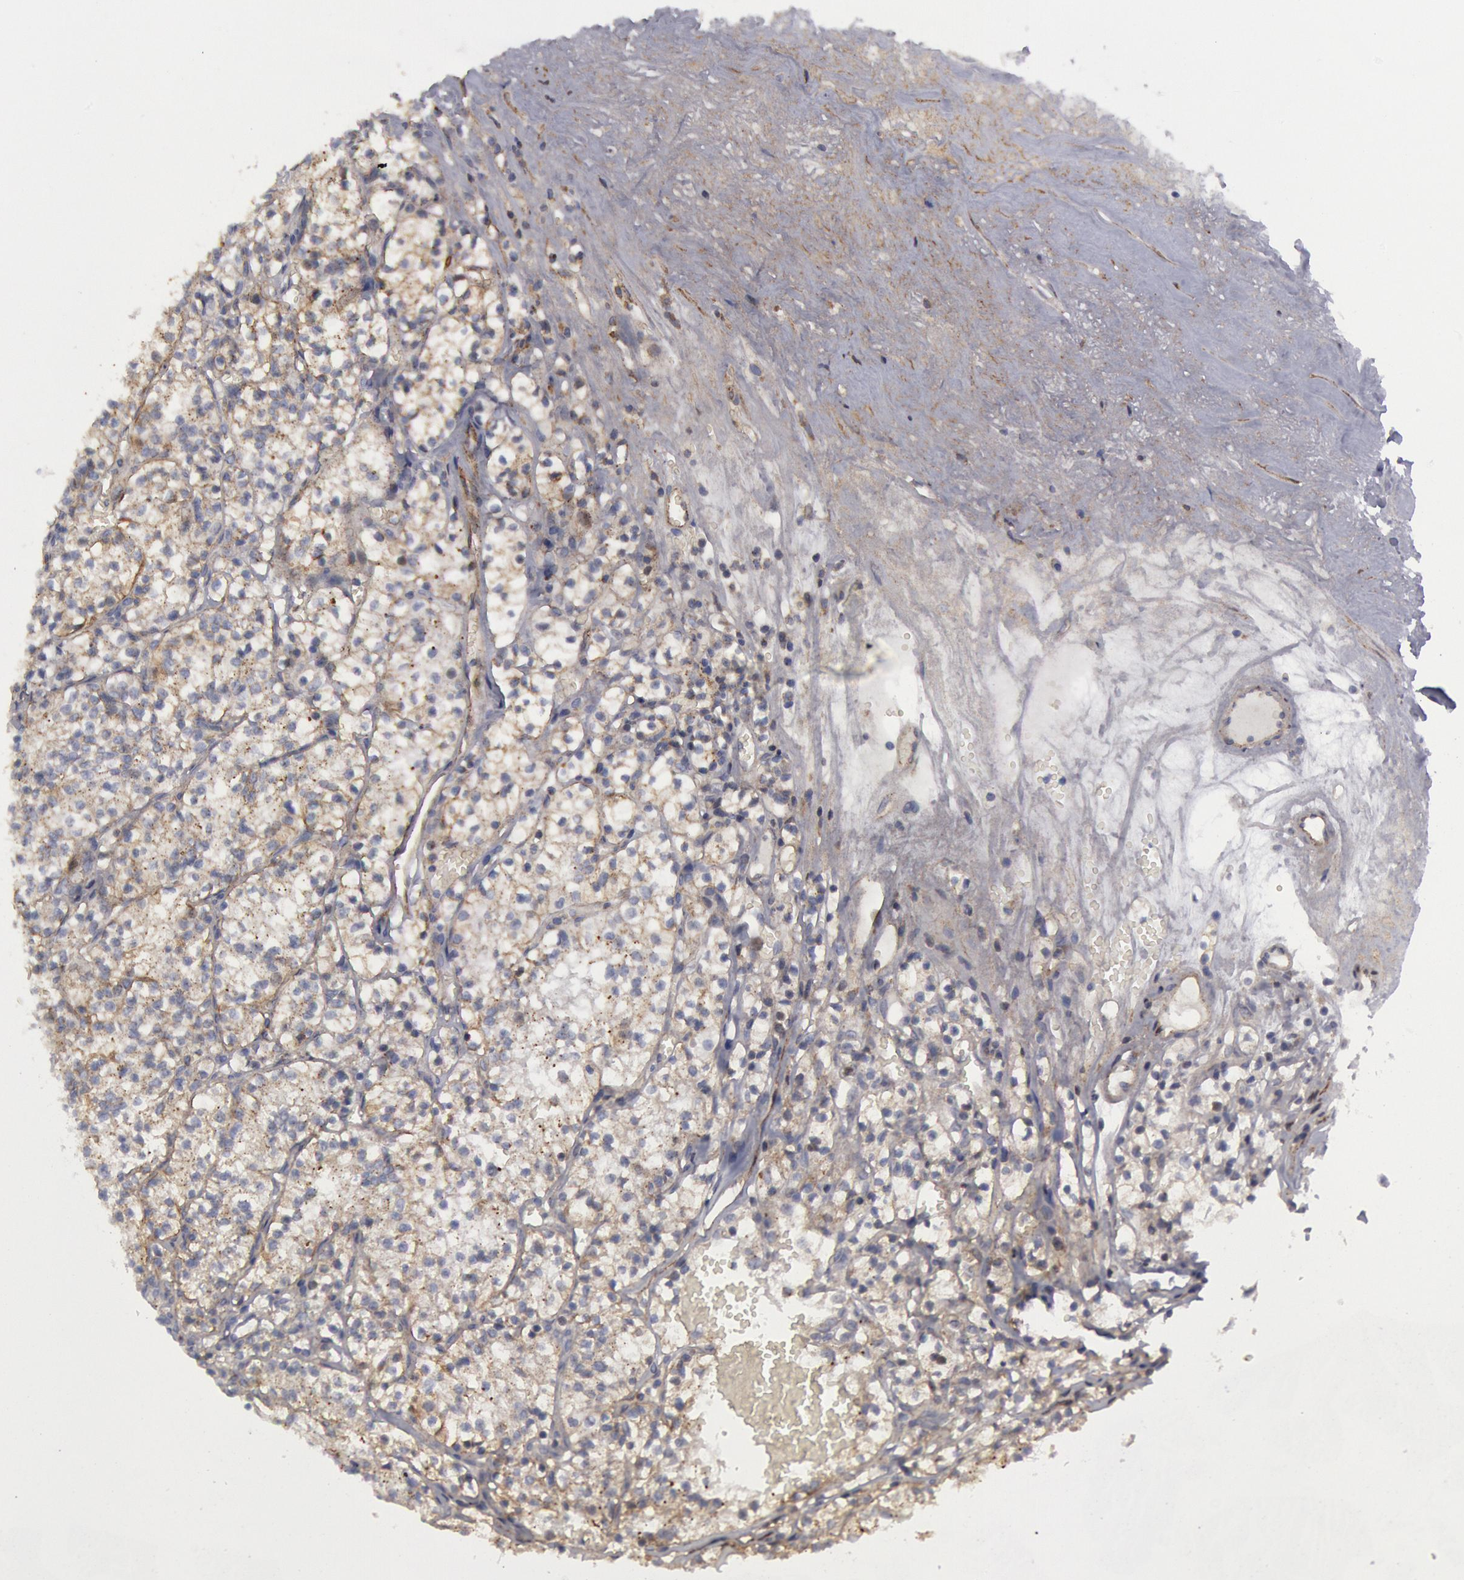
{"staining": {"intensity": "negative", "quantity": "none", "location": "none"}, "tissue": "renal cancer", "cell_type": "Tumor cells", "image_type": "cancer", "snomed": [{"axis": "morphology", "description": "Adenocarcinoma, NOS"}, {"axis": "topography", "description": "Kidney"}], "caption": "Adenocarcinoma (renal) stained for a protein using immunohistochemistry shows no expression tumor cells.", "gene": "FLOT1", "patient": {"sex": "male", "age": 61}}